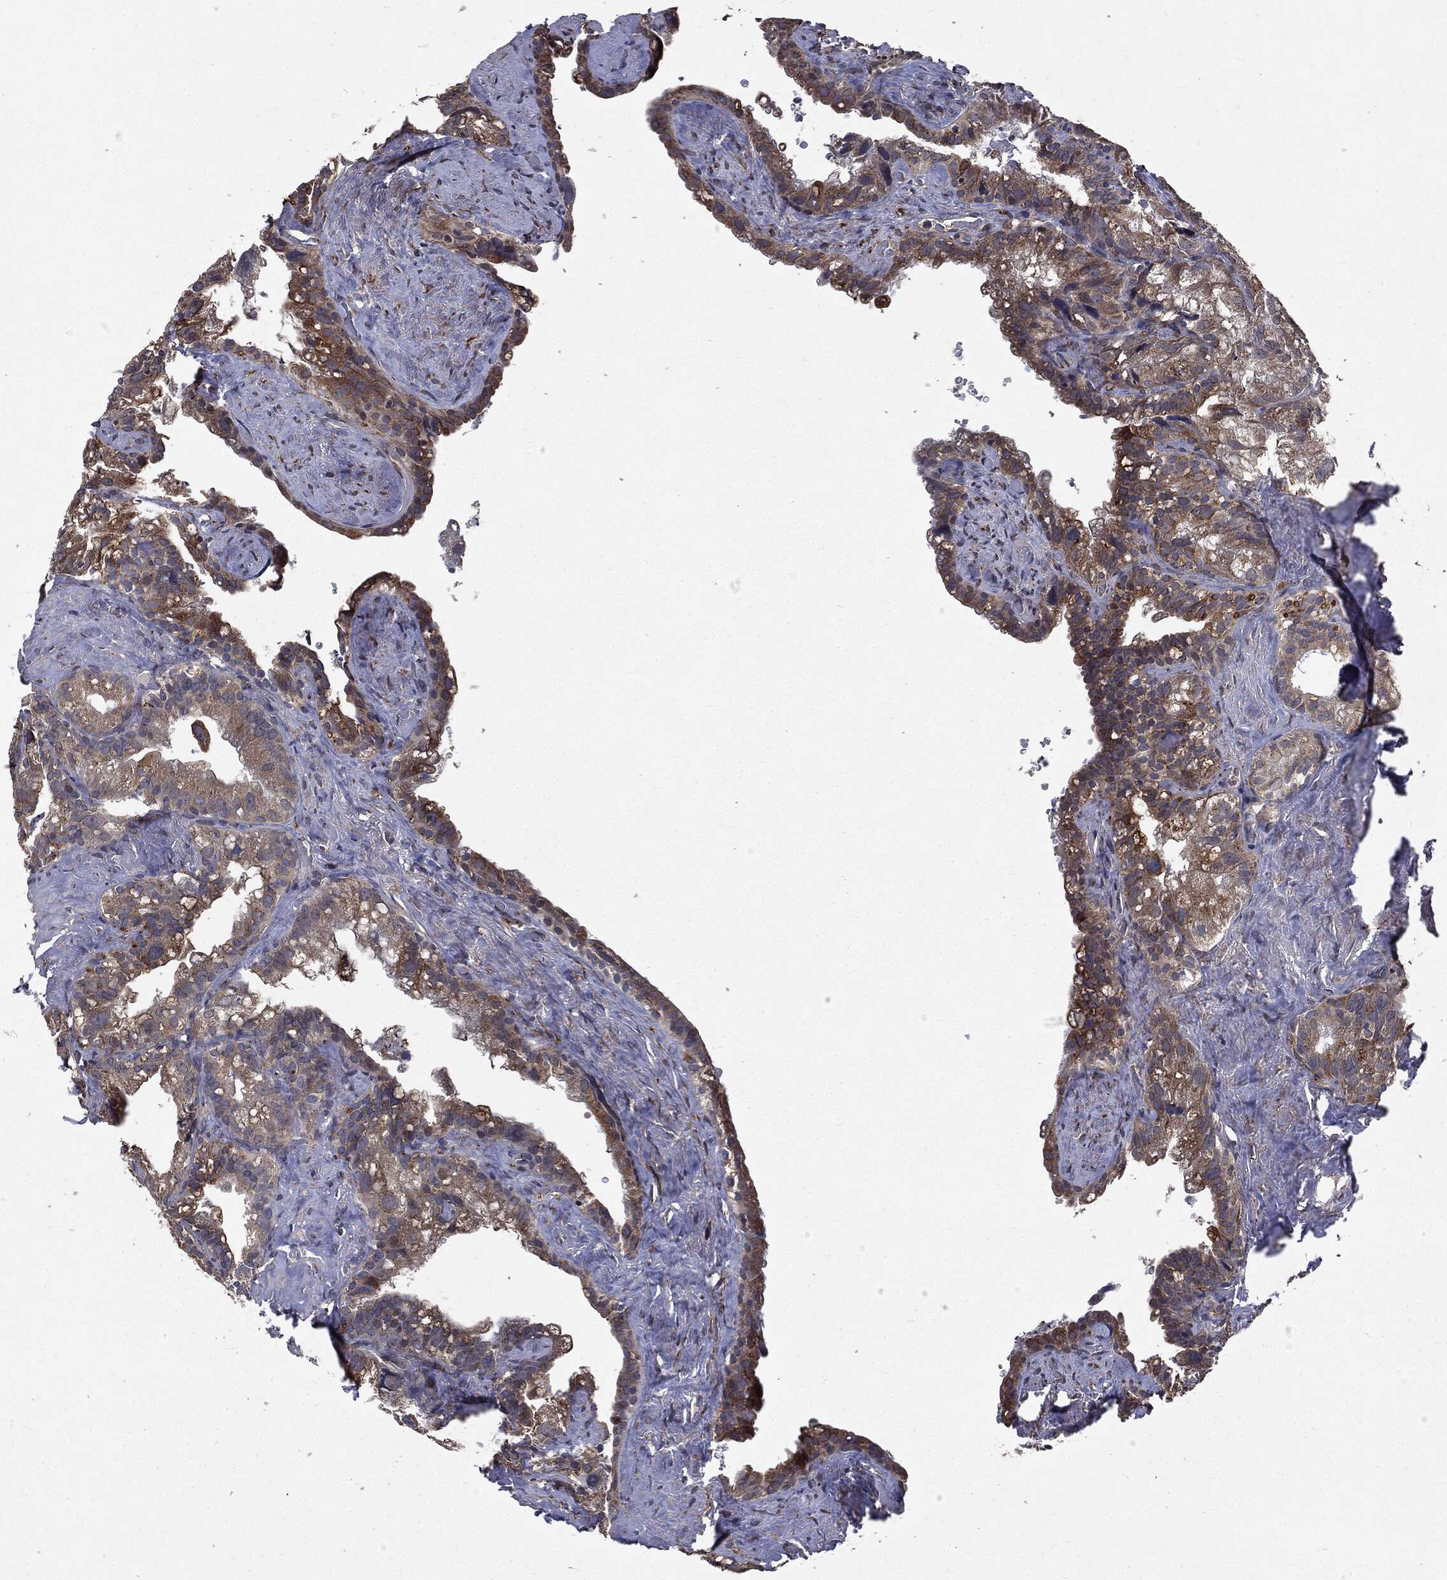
{"staining": {"intensity": "moderate", "quantity": "<25%", "location": "cytoplasmic/membranous"}, "tissue": "seminal vesicle", "cell_type": "Glandular cells", "image_type": "normal", "snomed": [{"axis": "morphology", "description": "Normal tissue, NOS"}, {"axis": "topography", "description": "Seminal veicle"}], "caption": "Brown immunohistochemical staining in unremarkable human seminal vesicle demonstrates moderate cytoplasmic/membranous staining in approximately <25% of glandular cells. (DAB = brown stain, brightfield microscopy at high magnification).", "gene": "PLPPR2", "patient": {"sex": "male", "age": 72}}